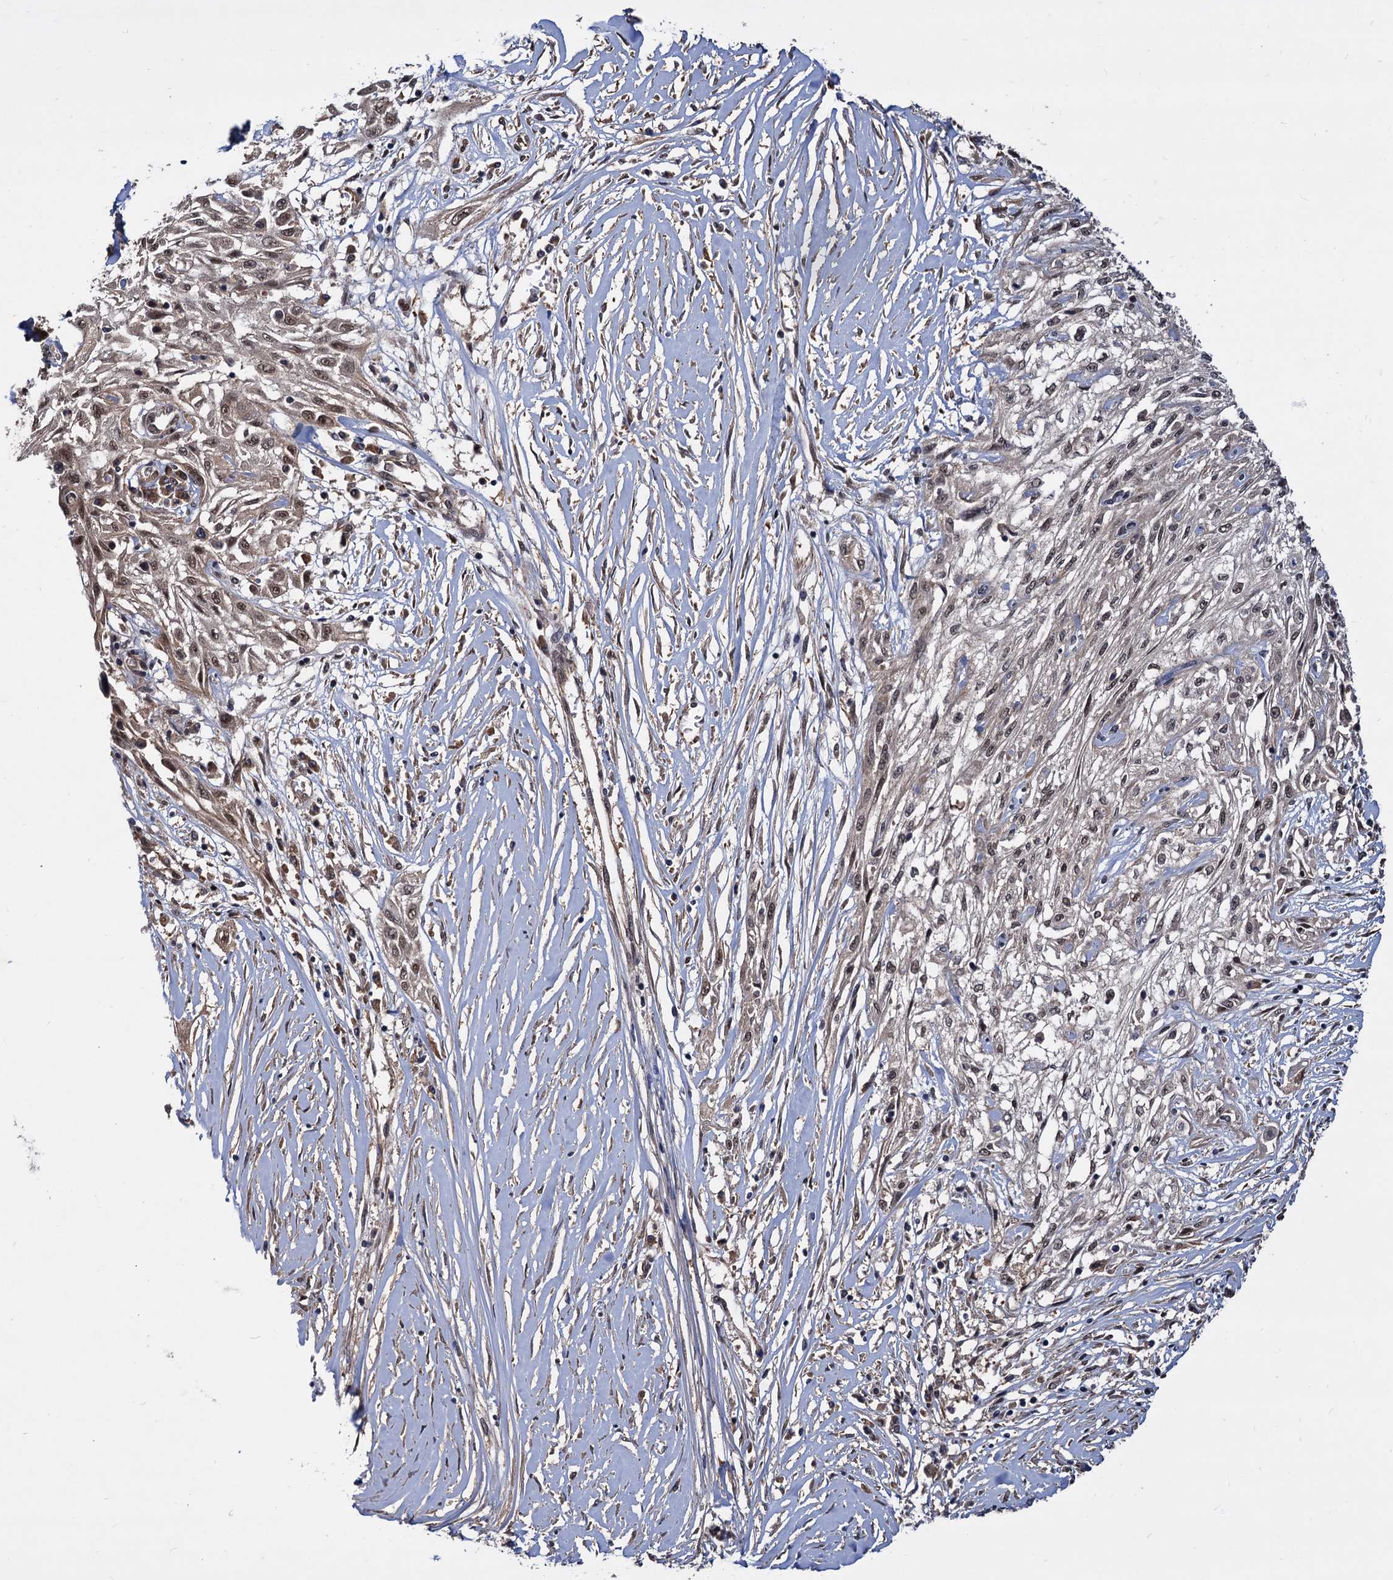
{"staining": {"intensity": "moderate", "quantity": ">75%", "location": "nuclear"}, "tissue": "skin cancer", "cell_type": "Tumor cells", "image_type": "cancer", "snomed": [{"axis": "morphology", "description": "Squamous cell carcinoma, NOS"}, {"axis": "morphology", "description": "Squamous cell carcinoma, metastatic, NOS"}, {"axis": "topography", "description": "Skin"}, {"axis": "topography", "description": "Lymph node"}], "caption": "Human skin cancer stained for a protein (brown) demonstrates moderate nuclear positive staining in approximately >75% of tumor cells.", "gene": "PSMD4", "patient": {"sex": "male", "age": 75}}